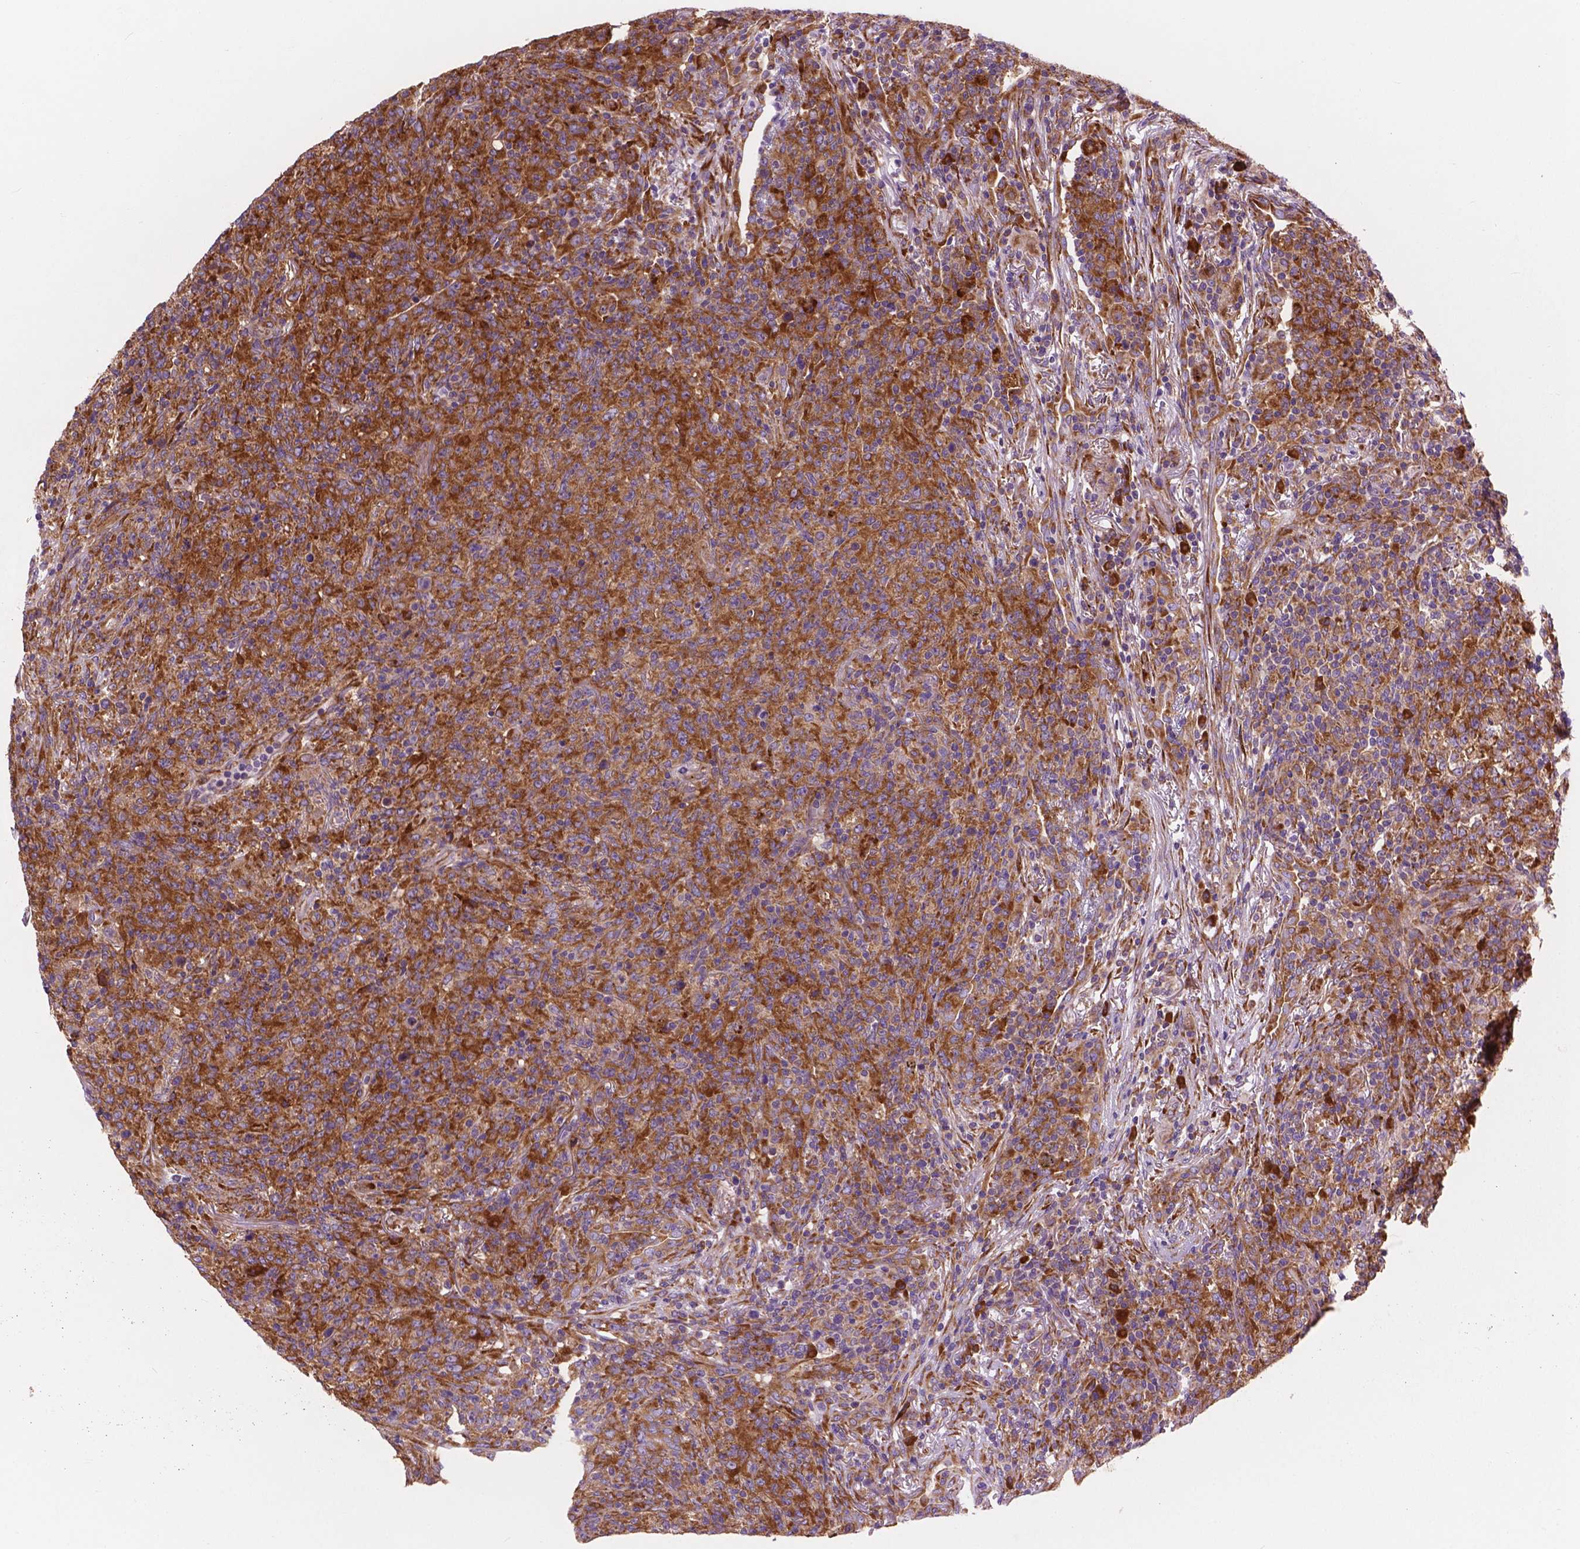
{"staining": {"intensity": "moderate", "quantity": ">75%", "location": "cytoplasmic/membranous"}, "tissue": "lymphoma", "cell_type": "Tumor cells", "image_type": "cancer", "snomed": [{"axis": "morphology", "description": "Malignant lymphoma, non-Hodgkin's type, High grade"}, {"axis": "topography", "description": "Lung"}], "caption": "High-grade malignant lymphoma, non-Hodgkin's type stained with a brown dye demonstrates moderate cytoplasmic/membranous positive staining in approximately >75% of tumor cells.", "gene": "RPL37A", "patient": {"sex": "male", "age": 79}}